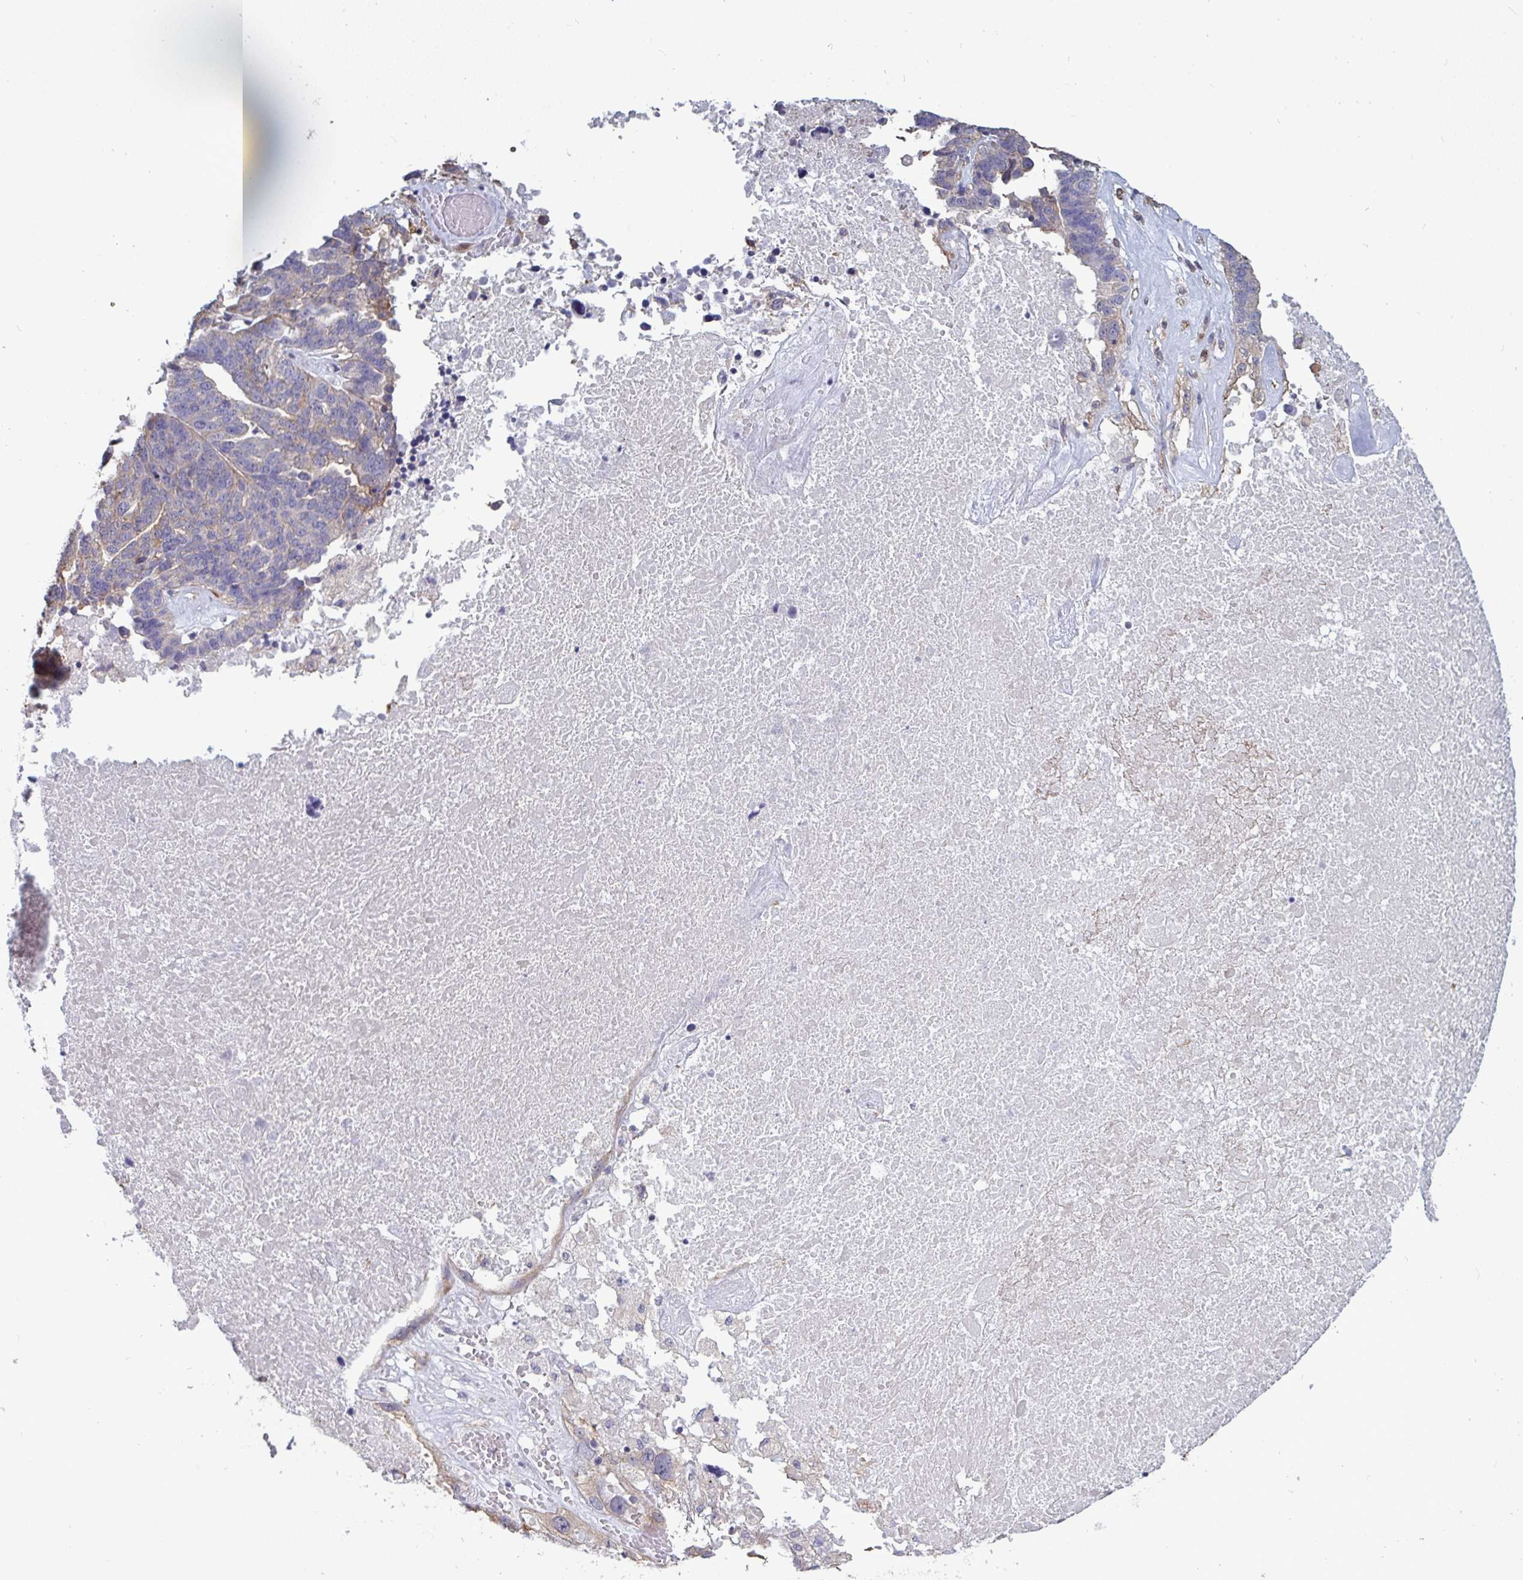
{"staining": {"intensity": "negative", "quantity": "none", "location": "none"}, "tissue": "ovarian cancer", "cell_type": "Tumor cells", "image_type": "cancer", "snomed": [{"axis": "morphology", "description": "Cystadenocarcinoma, serous, NOS"}, {"axis": "topography", "description": "Ovary"}], "caption": "Protein analysis of ovarian cancer exhibits no significant staining in tumor cells.", "gene": "ISCU", "patient": {"sex": "female", "age": 59}}